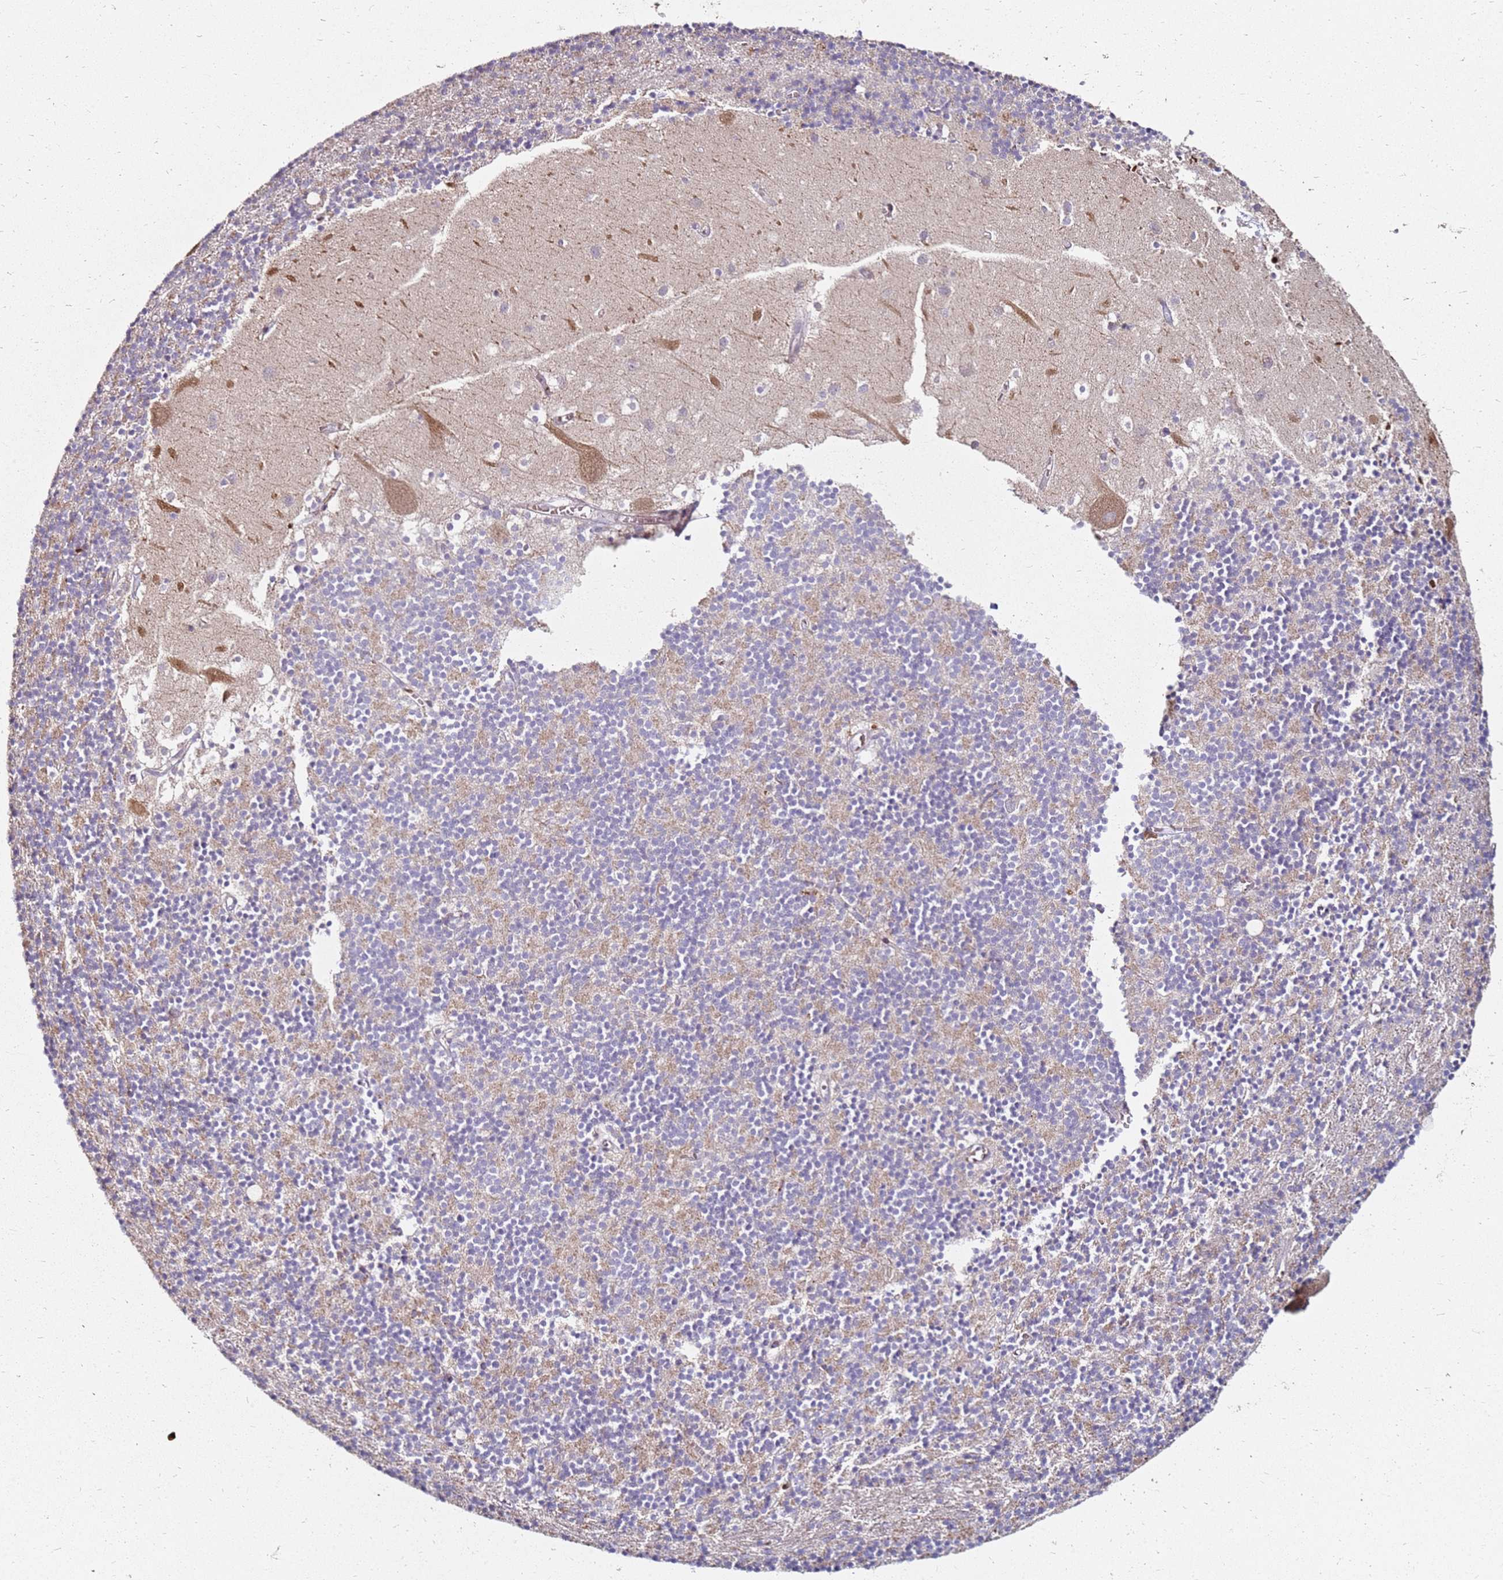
{"staining": {"intensity": "strong", "quantity": "<25%", "location": "nuclear"}, "tissue": "cerebellum", "cell_type": "Cells in granular layer", "image_type": "normal", "snomed": [{"axis": "morphology", "description": "Normal tissue, NOS"}, {"axis": "topography", "description": "Cerebellum"}], "caption": "Normal cerebellum was stained to show a protein in brown. There is medium levels of strong nuclear staining in about <25% of cells in granular layer. Immunohistochemistry stains the protein in brown and the nuclei are stained blue.", "gene": "RNF11", "patient": {"sex": "male", "age": 54}}